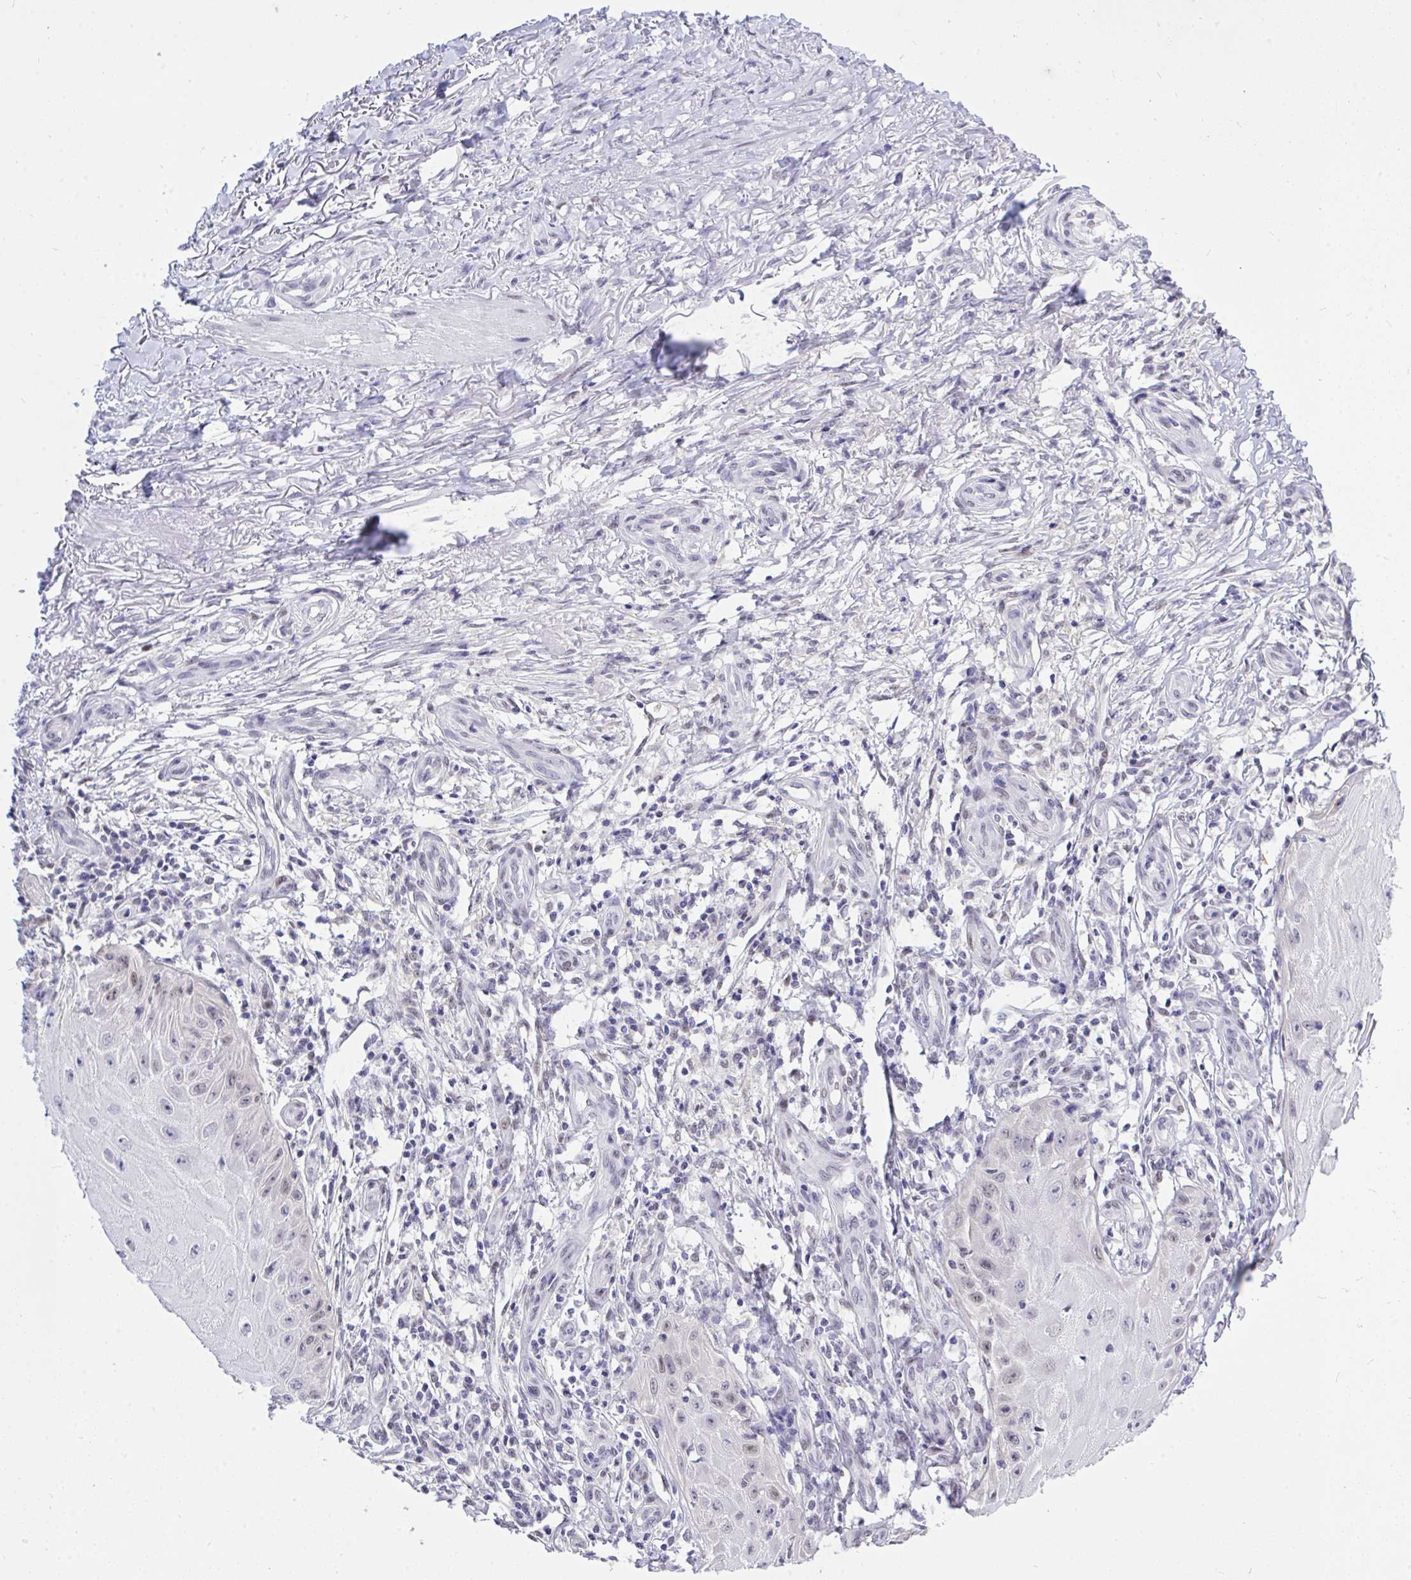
{"staining": {"intensity": "negative", "quantity": "none", "location": "none"}, "tissue": "skin cancer", "cell_type": "Tumor cells", "image_type": "cancer", "snomed": [{"axis": "morphology", "description": "Squamous cell carcinoma, NOS"}, {"axis": "topography", "description": "Skin"}], "caption": "High power microscopy photomicrograph of an IHC image of squamous cell carcinoma (skin), revealing no significant expression in tumor cells.", "gene": "THOP1", "patient": {"sex": "female", "age": 77}}